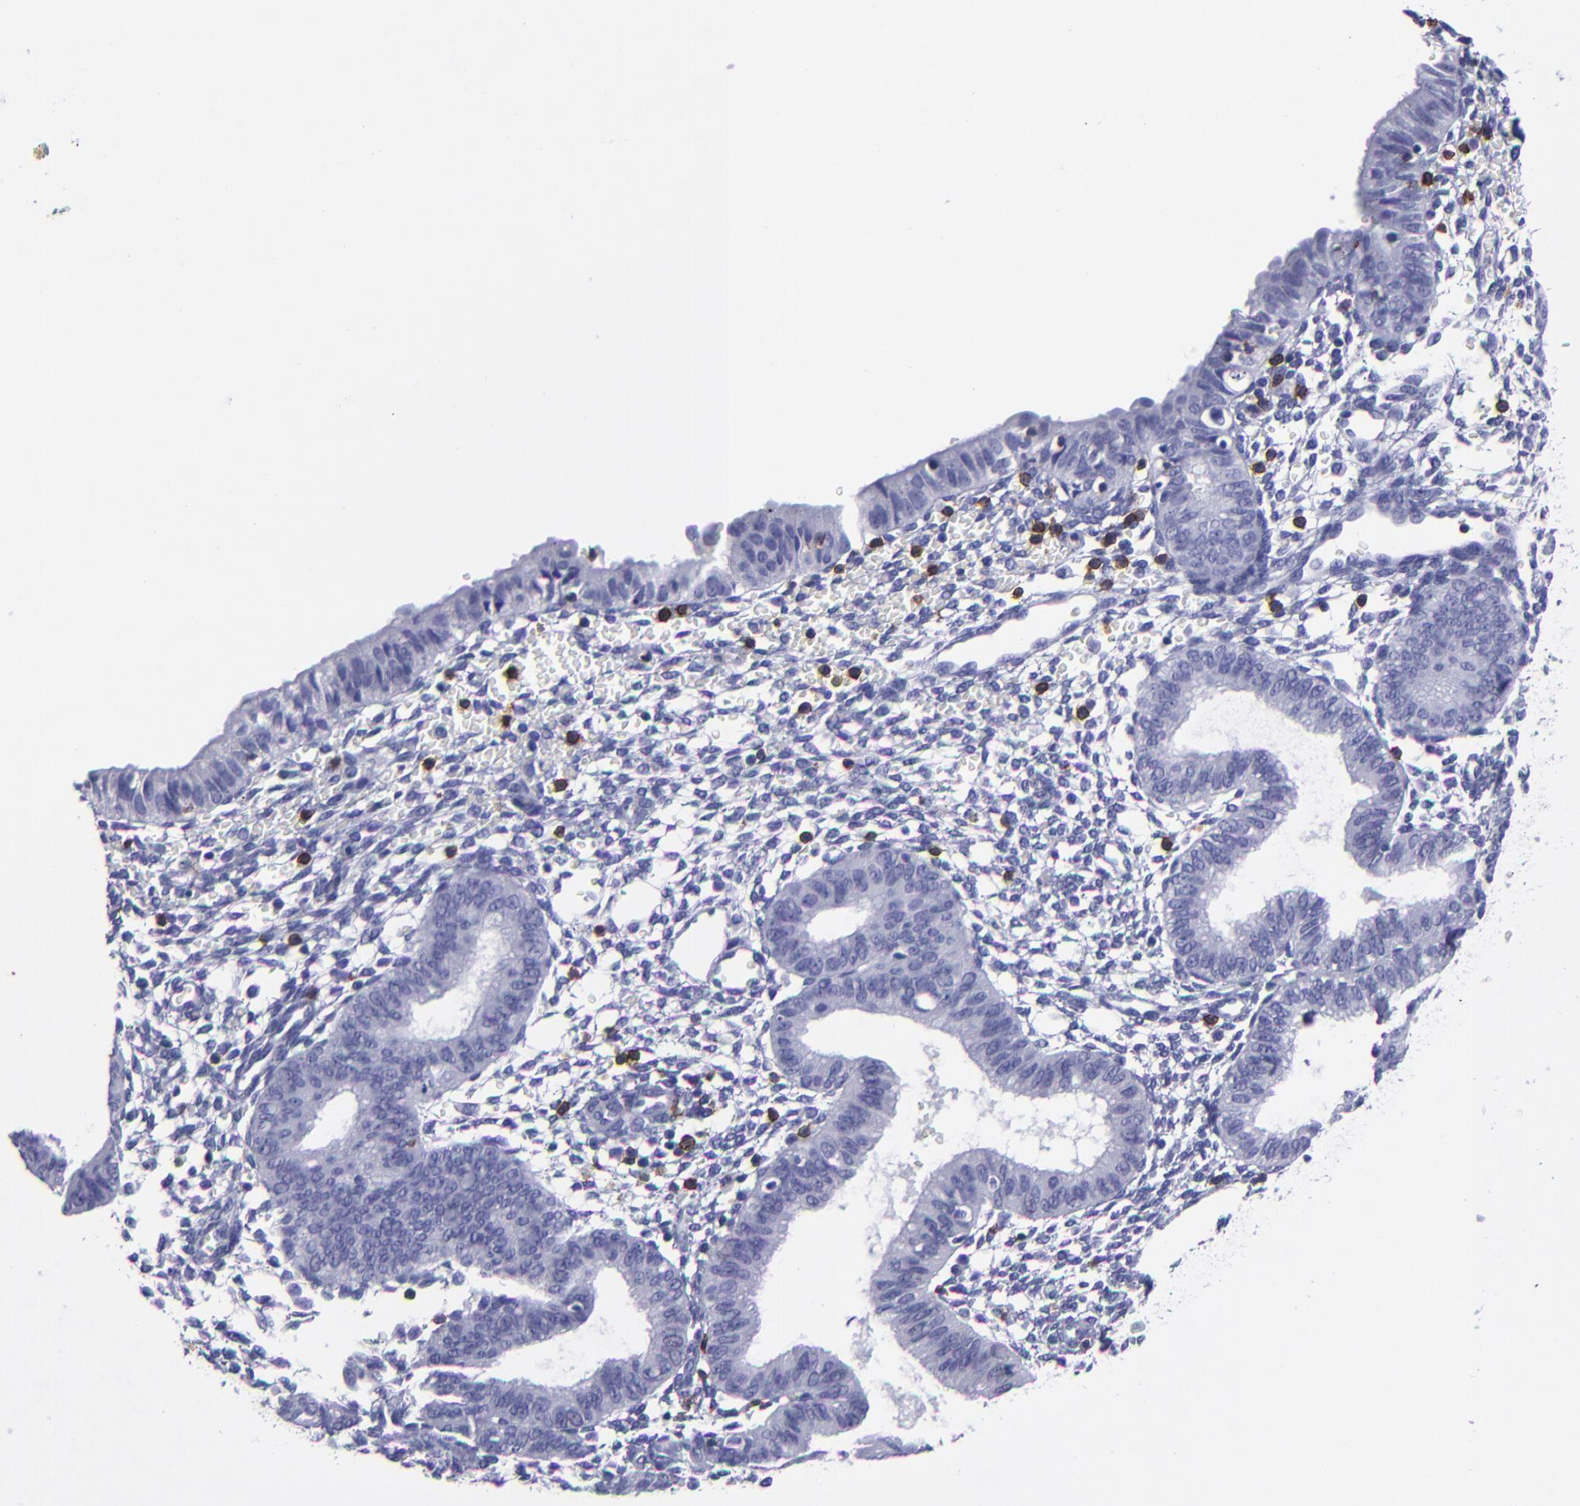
{"staining": {"intensity": "moderate", "quantity": "<25%", "location": "cytoplasmic/membranous"}, "tissue": "endometrium", "cell_type": "Cells in endometrial stroma", "image_type": "normal", "snomed": [{"axis": "morphology", "description": "Normal tissue, NOS"}, {"axis": "topography", "description": "Endometrium"}], "caption": "Immunohistochemistry (IHC) (DAB (3,3'-diaminobenzidine)) staining of benign human endometrium displays moderate cytoplasmic/membranous protein positivity in approximately <25% of cells in endometrial stroma. (DAB IHC with brightfield microscopy, high magnification).", "gene": "CD6", "patient": {"sex": "female", "age": 61}}